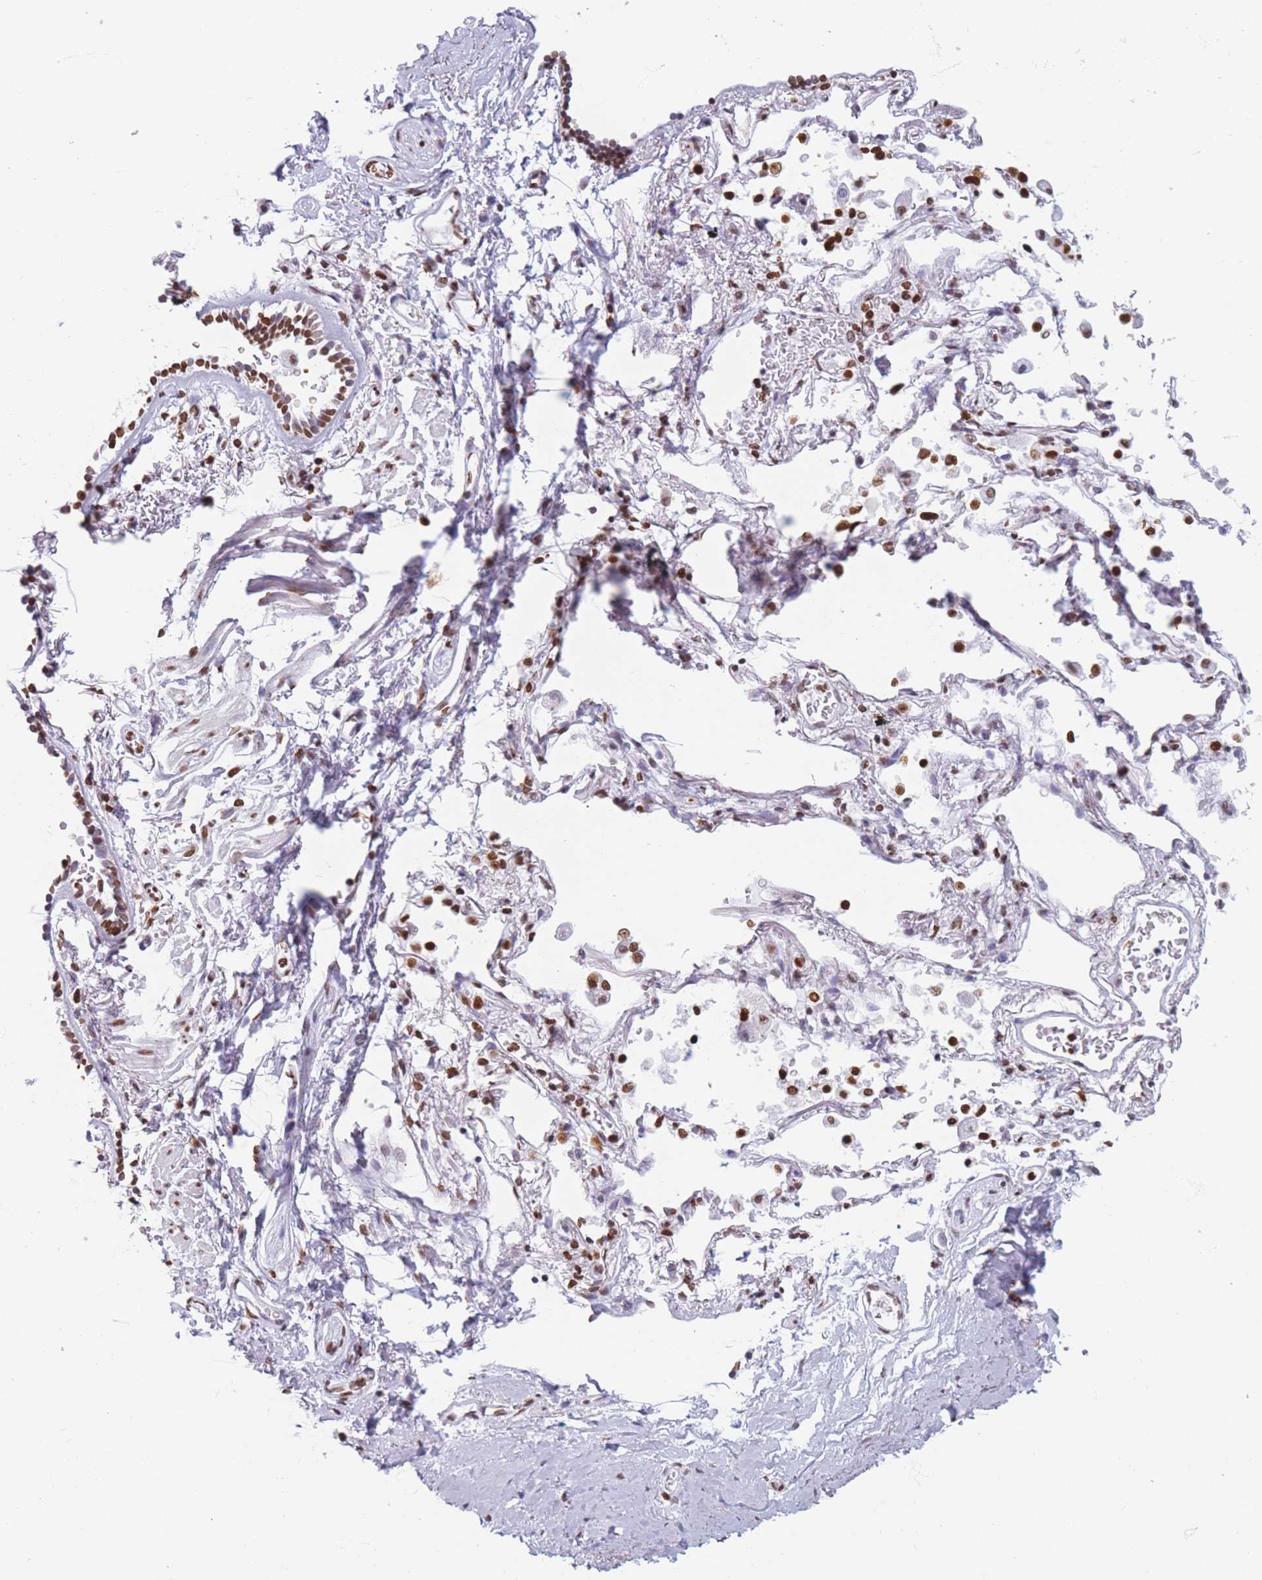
{"staining": {"intensity": "moderate", "quantity": ">75%", "location": "nuclear"}, "tissue": "soft tissue", "cell_type": "Fibroblasts", "image_type": "normal", "snomed": [{"axis": "morphology", "description": "Normal tissue, NOS"}, {"axis": "topography", "description": "Cartilage tissue"}], "caption": "A micrograph showing moderate nuclear staining in about >75% of fibroblasts in benign soft tissue, as visualized by brown immunohistochemical staining.", "gene": "RYK", "patient": {"sex": "male", "age": 73}}